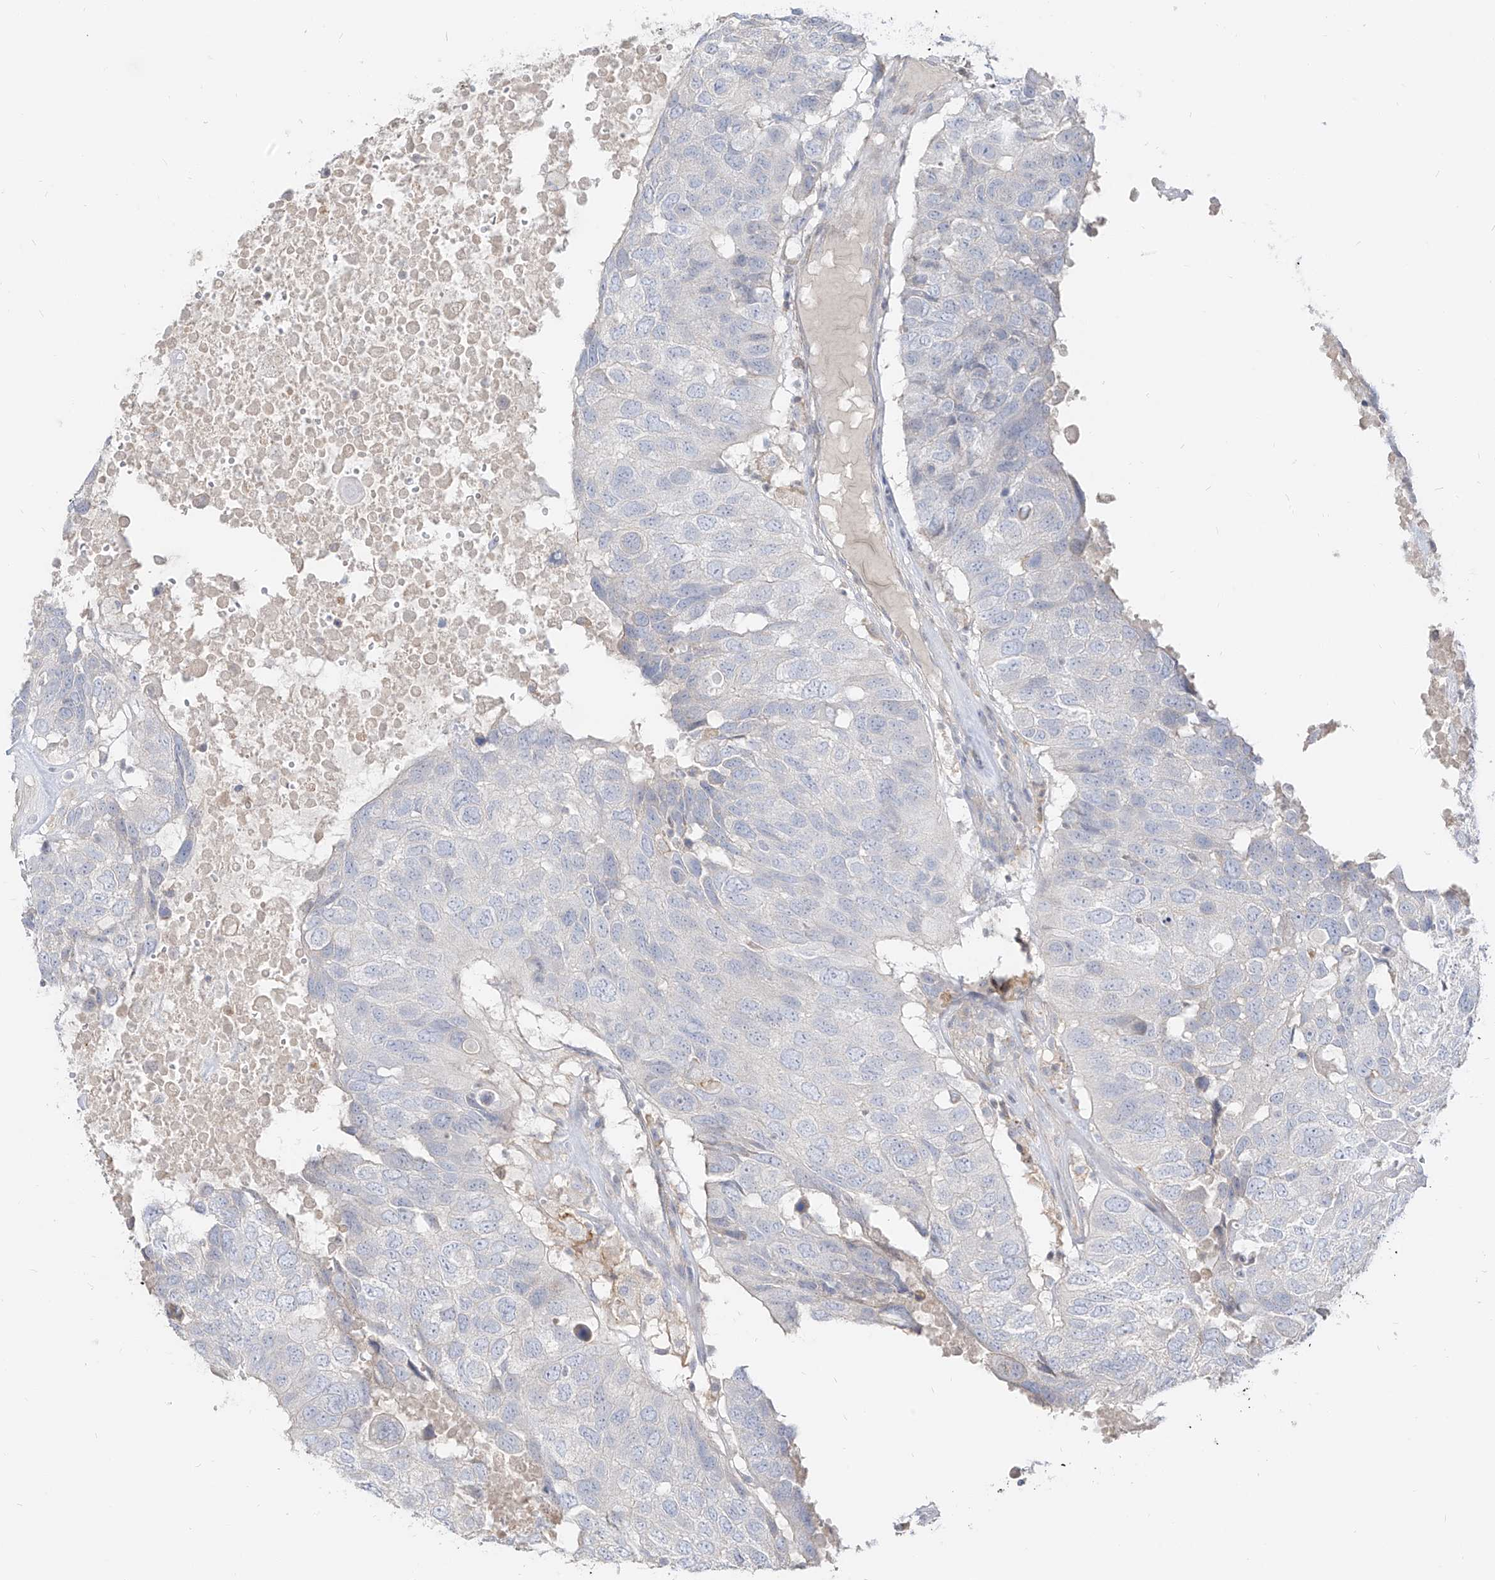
{"staining": {"intensity": "negative", "quantity": "none", "location": "none"}, "tissue": "head and neck cancer", "cell_type": "Tumor cells", "image_type": "cancer", "snomed": [{"axis": "morphology", "description": "Squamous cell carcinoma, NOS"}, {"axis": "topography", "description": "Head-Neck"}], "caption": "The immunohistochemistry photomicrograph has no significant positivity in tumor cells of head and neck squamous cell carcinoma tissue. The staining is performed using DAB (3,3'-diaminobenzidine) brown chromogen with nuclei counter-stained in using hematoxylin.", "gene": "RBFOX3", "patient": {"sex": "male", "age": 66}}